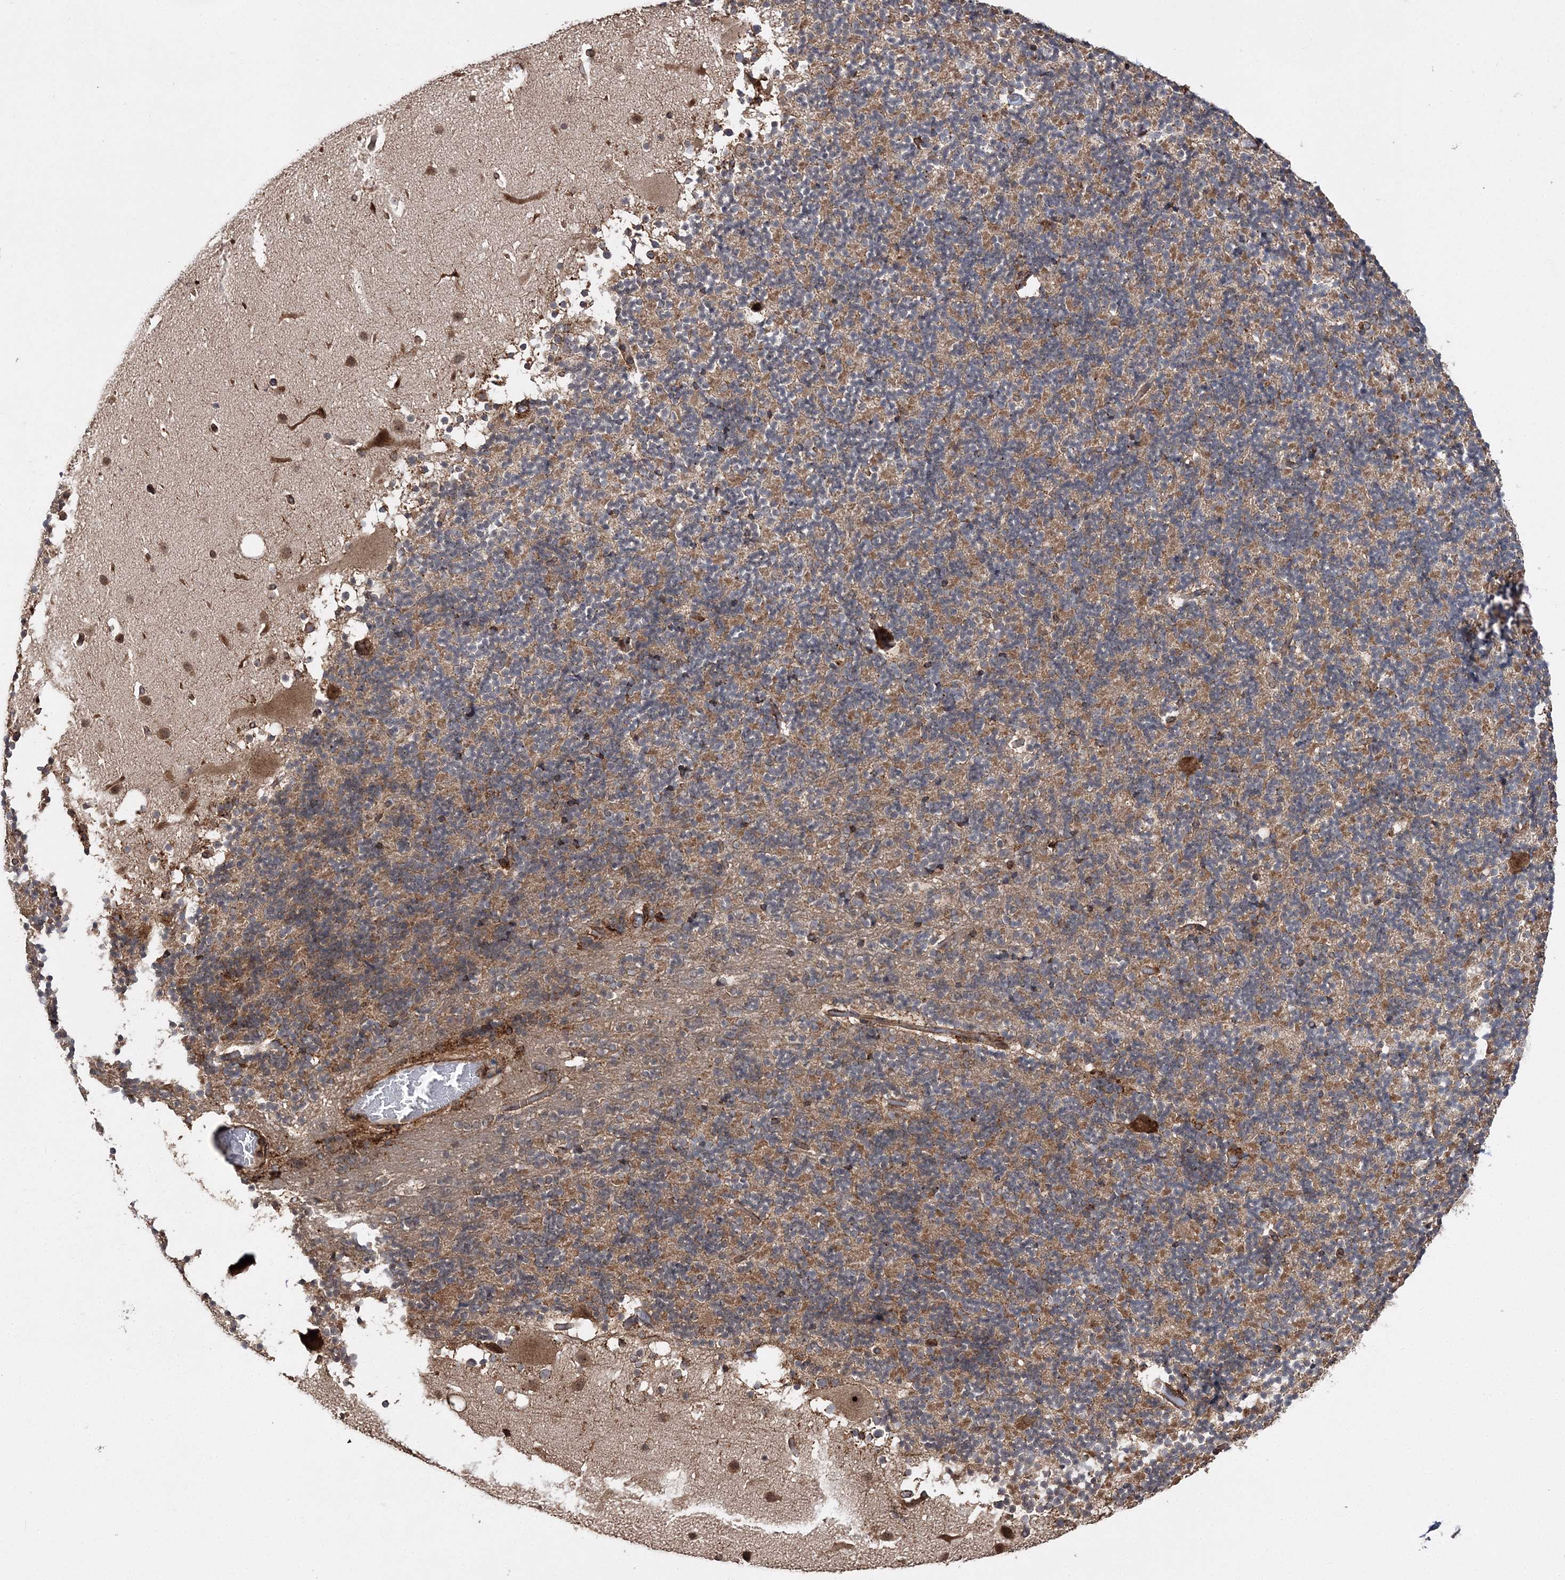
{"staining": {"intensity": "strong", "quantity": "25%-75%", "location": "cytoplasmic/membranous"}, "tissue": "cerebellum", "cell_type": "Cells in granular layer", "image_type": "normal", "snomed": [{"axis": "morphology", "description": "Normal tissue, NOS"}, {"axis": "topography", "description": "Cerebellum"}], "caption": "A brown stain highlights strong cytoplasmic/membranous expression of a protein in cells in granular layer of benign cerebellum.", "gene": "SCRN3", "patient": {"sex": "male", "age": 57}}